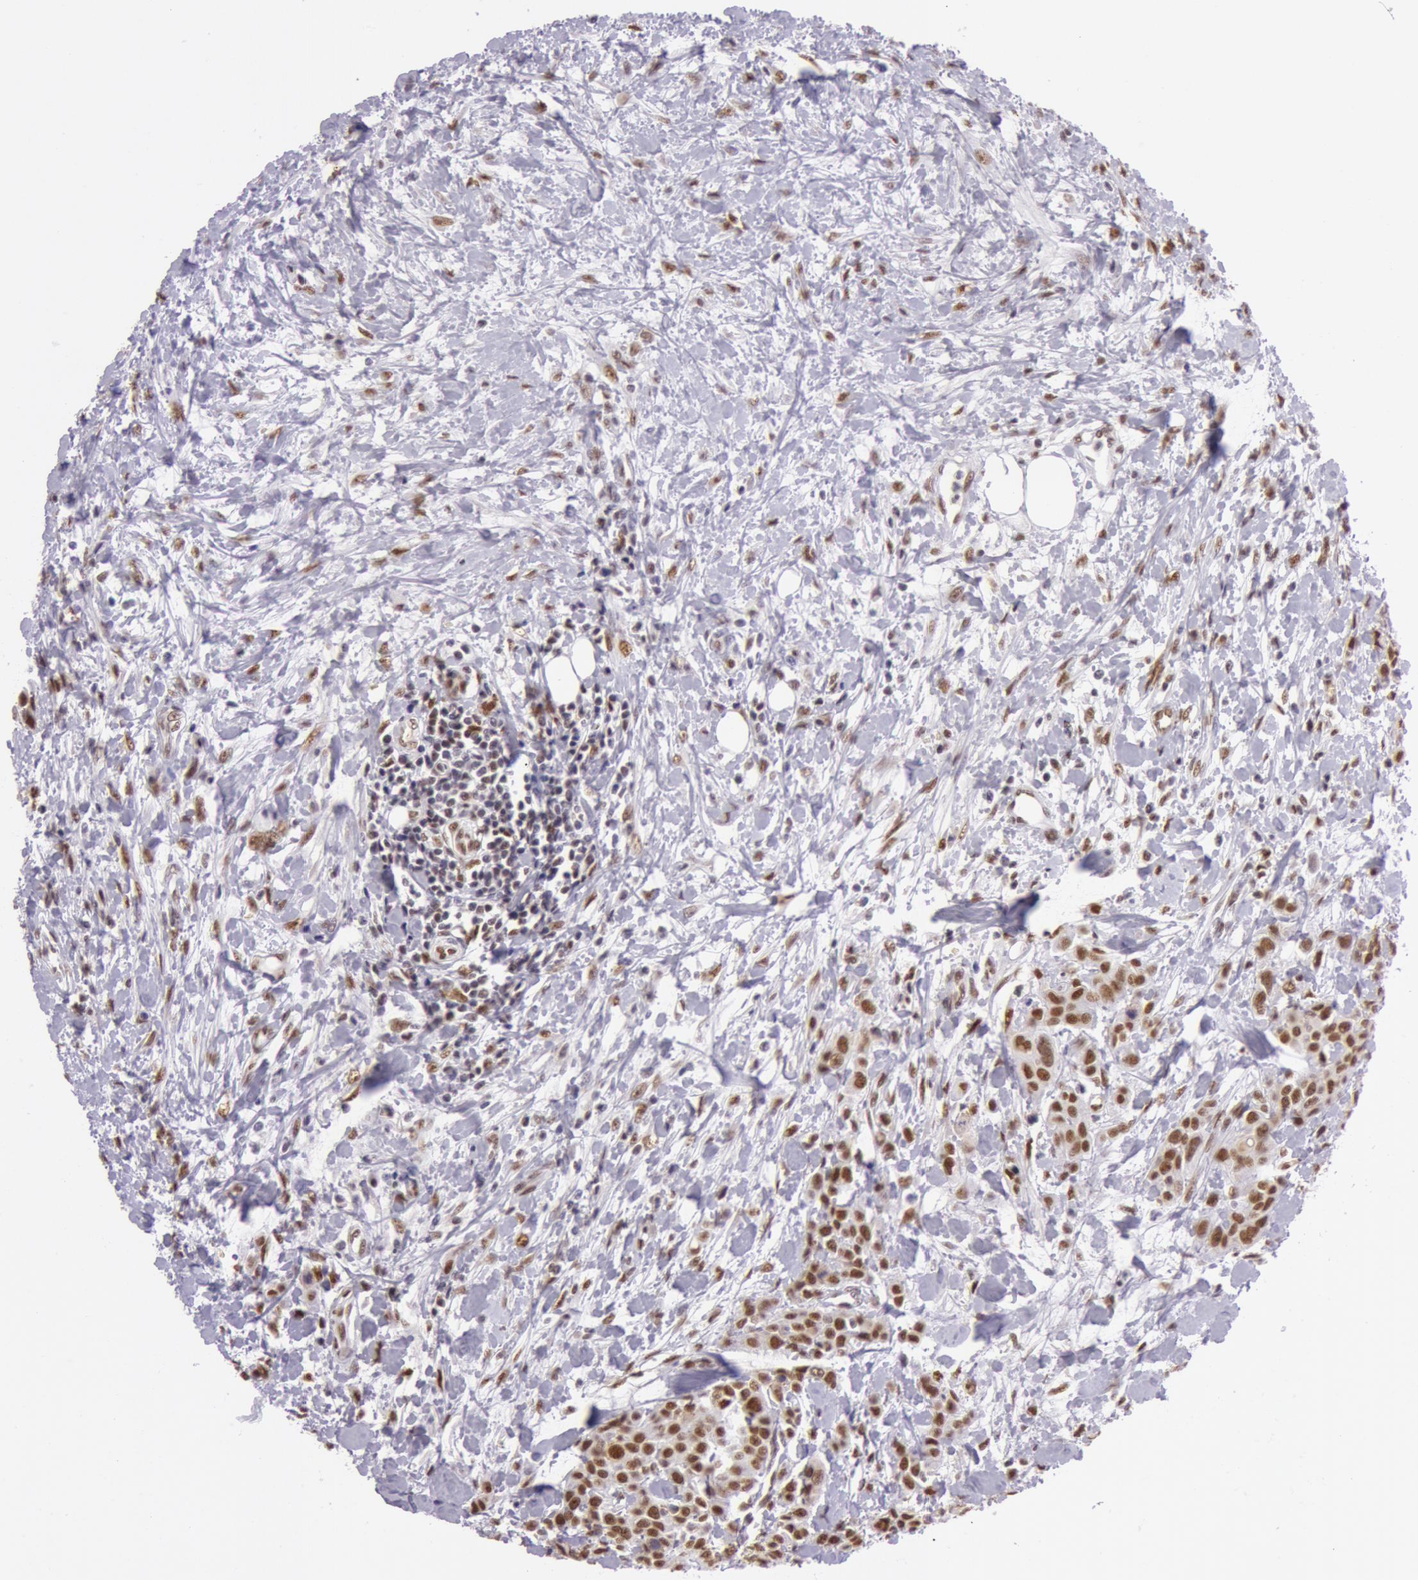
{"staining": {"intensity": "strong", "quantity": ">75%", "location": "nuclear"}, "tissue": "urothelial cancer", "cell_type": "Tumor cells", "image_type": "cancer", "snomed": [{"axis": "morphology", "description": "Urothelial carcinoma, High grade"}, {"axis": "topography", "description": "Urinary bladder"}], "caption": "About >75% of tumor cells in human urothelial cancer show strong nuclear protein positivity as visualized by brown immunohistochemical staining.", "gene": "NBN", "patient": {"sex": "male", "age": 56}}